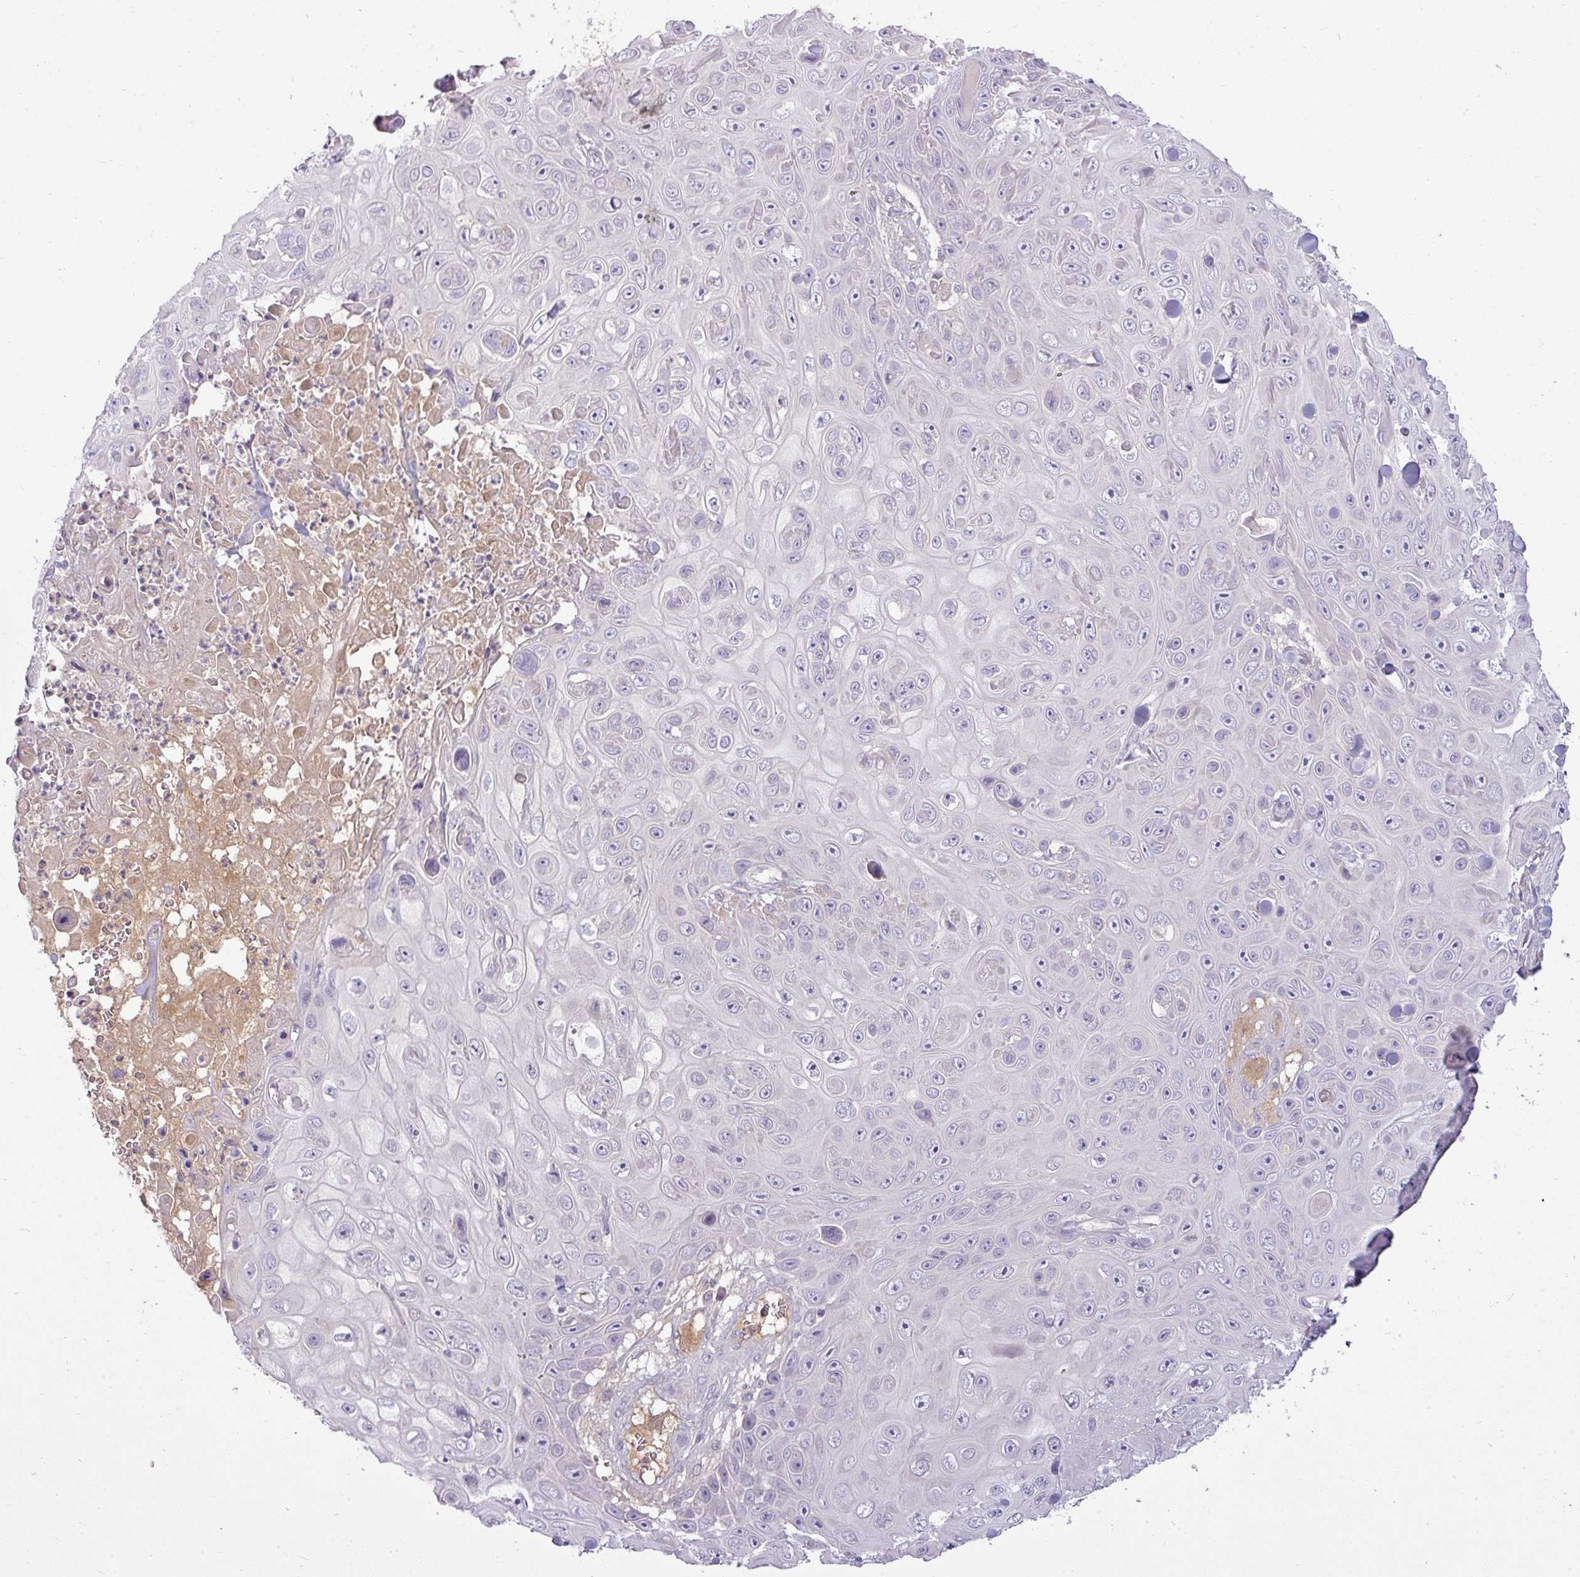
{"staining": {"intensity": "negative", "quantity": "none", "location": "none"}, "tissue": "skin cancer", "cell_type": "Tumor cells", "image_type": "cancer", "snomed": [{"axis": "morphology", "description": "Squamous cell carcinoma, NOS"}, {"axis": "topography", "description": "Skin"}], "caption": "An IHC photomicrograph of skin cancer (squamous cell carcinoma) is shown. There is no staining in tumor cells of skin cancer (squamous cell carcinoma). (DAB immunohistochemistry with hematoxylin counter stain).", "gene": "APOM", "patient": {"sex": "male", "age": 82}}